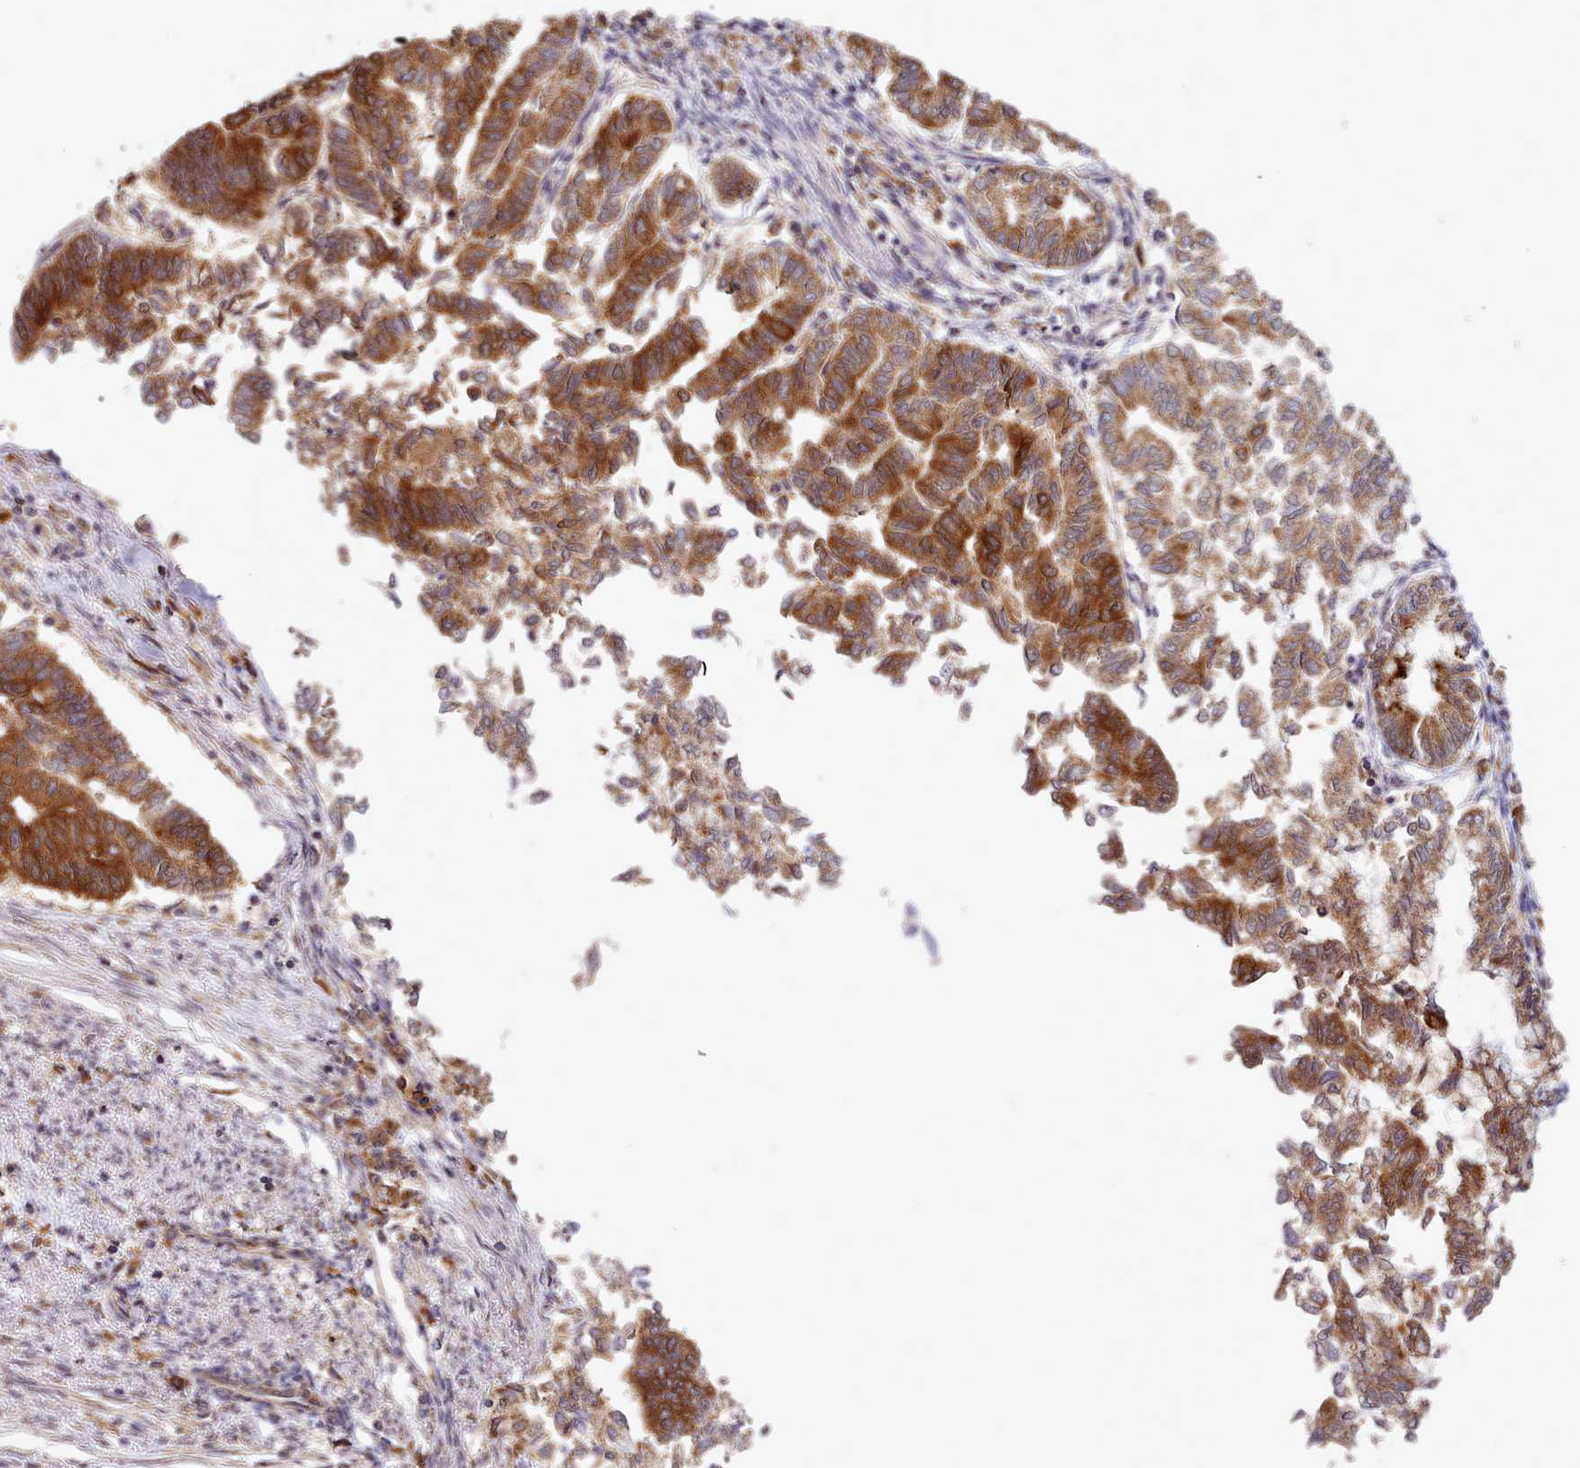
{"staining": {"intensity": "strong", "quantity": ">75%", "location": "cytoplasmic/membranous"}, "tissue": "endometrial cancer", "cell_type": "Tumor cells", "image_type": "cancer", "snomed": [{"axis": "morphology", "description": "Adenocarcinoma, NOS"}, {"axis": "topography", "description": "Endometrium"}], "caption": "Immunohistochemistry (IHC) of human endometrial cancer displays high levels of strong cytoplasmic/membranous staining in about >75% of tumor cells.", "gene": "CRYBG1", "patient": {"sex": "female", "age": 79}}